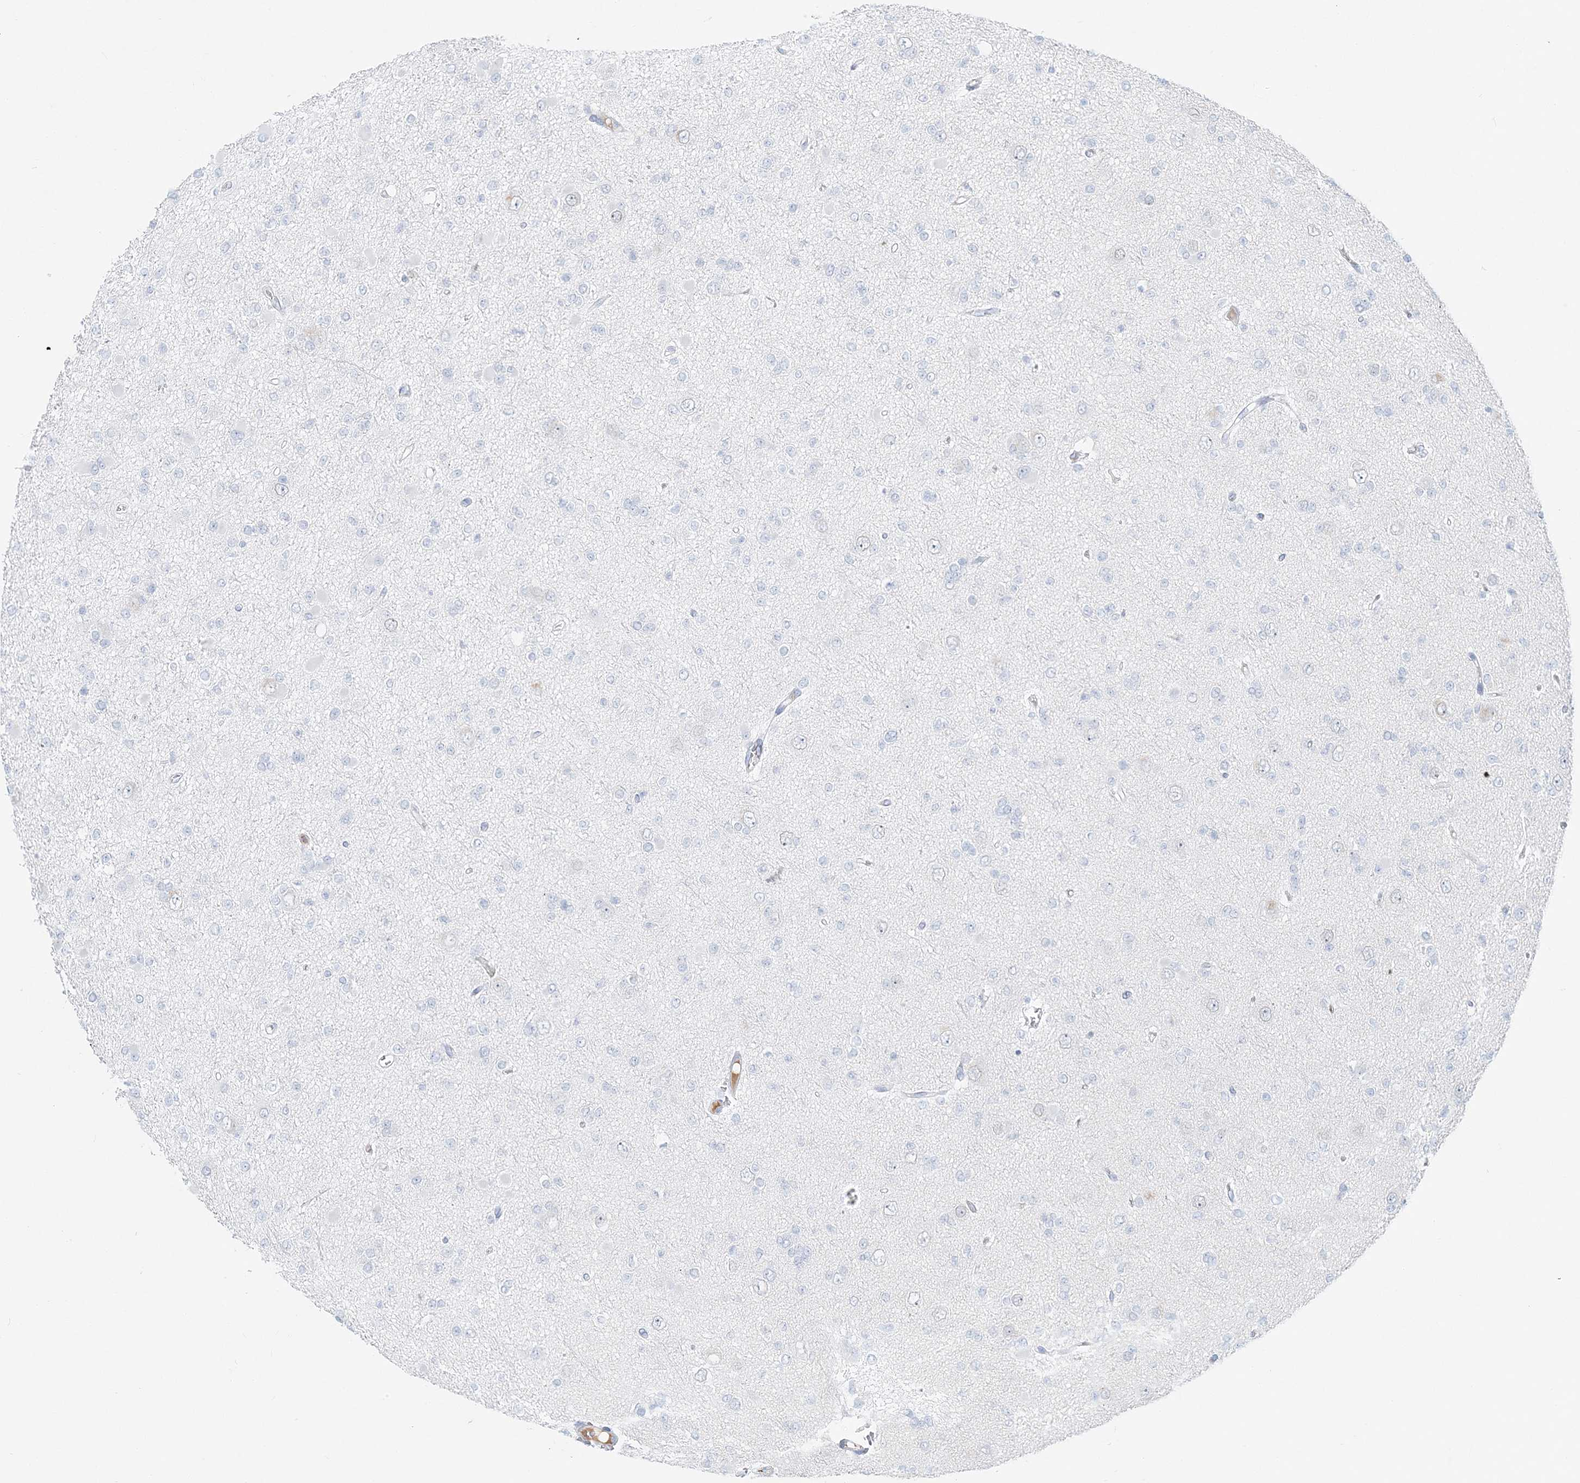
{"staining": {"intensity": "negative", "quantity": "none", "location": "none"}, "tissue": "glioma", "cell_type": "Tumor cells", "image_type": "cancer", "snomed": [{"axis": "morphology", "description": "Glioma, malignant, Low grade"}, {"axis": "topography", "description": "Brain"}], "caption": "IHC image of glioma stained for a protein (brown), which demonstrates no expression in tumor cells. (Brightfield microscopy of DAB IHC at high magnification).", "gene": "DNAH5", "patient": {"sex": "female", "age": 22}}